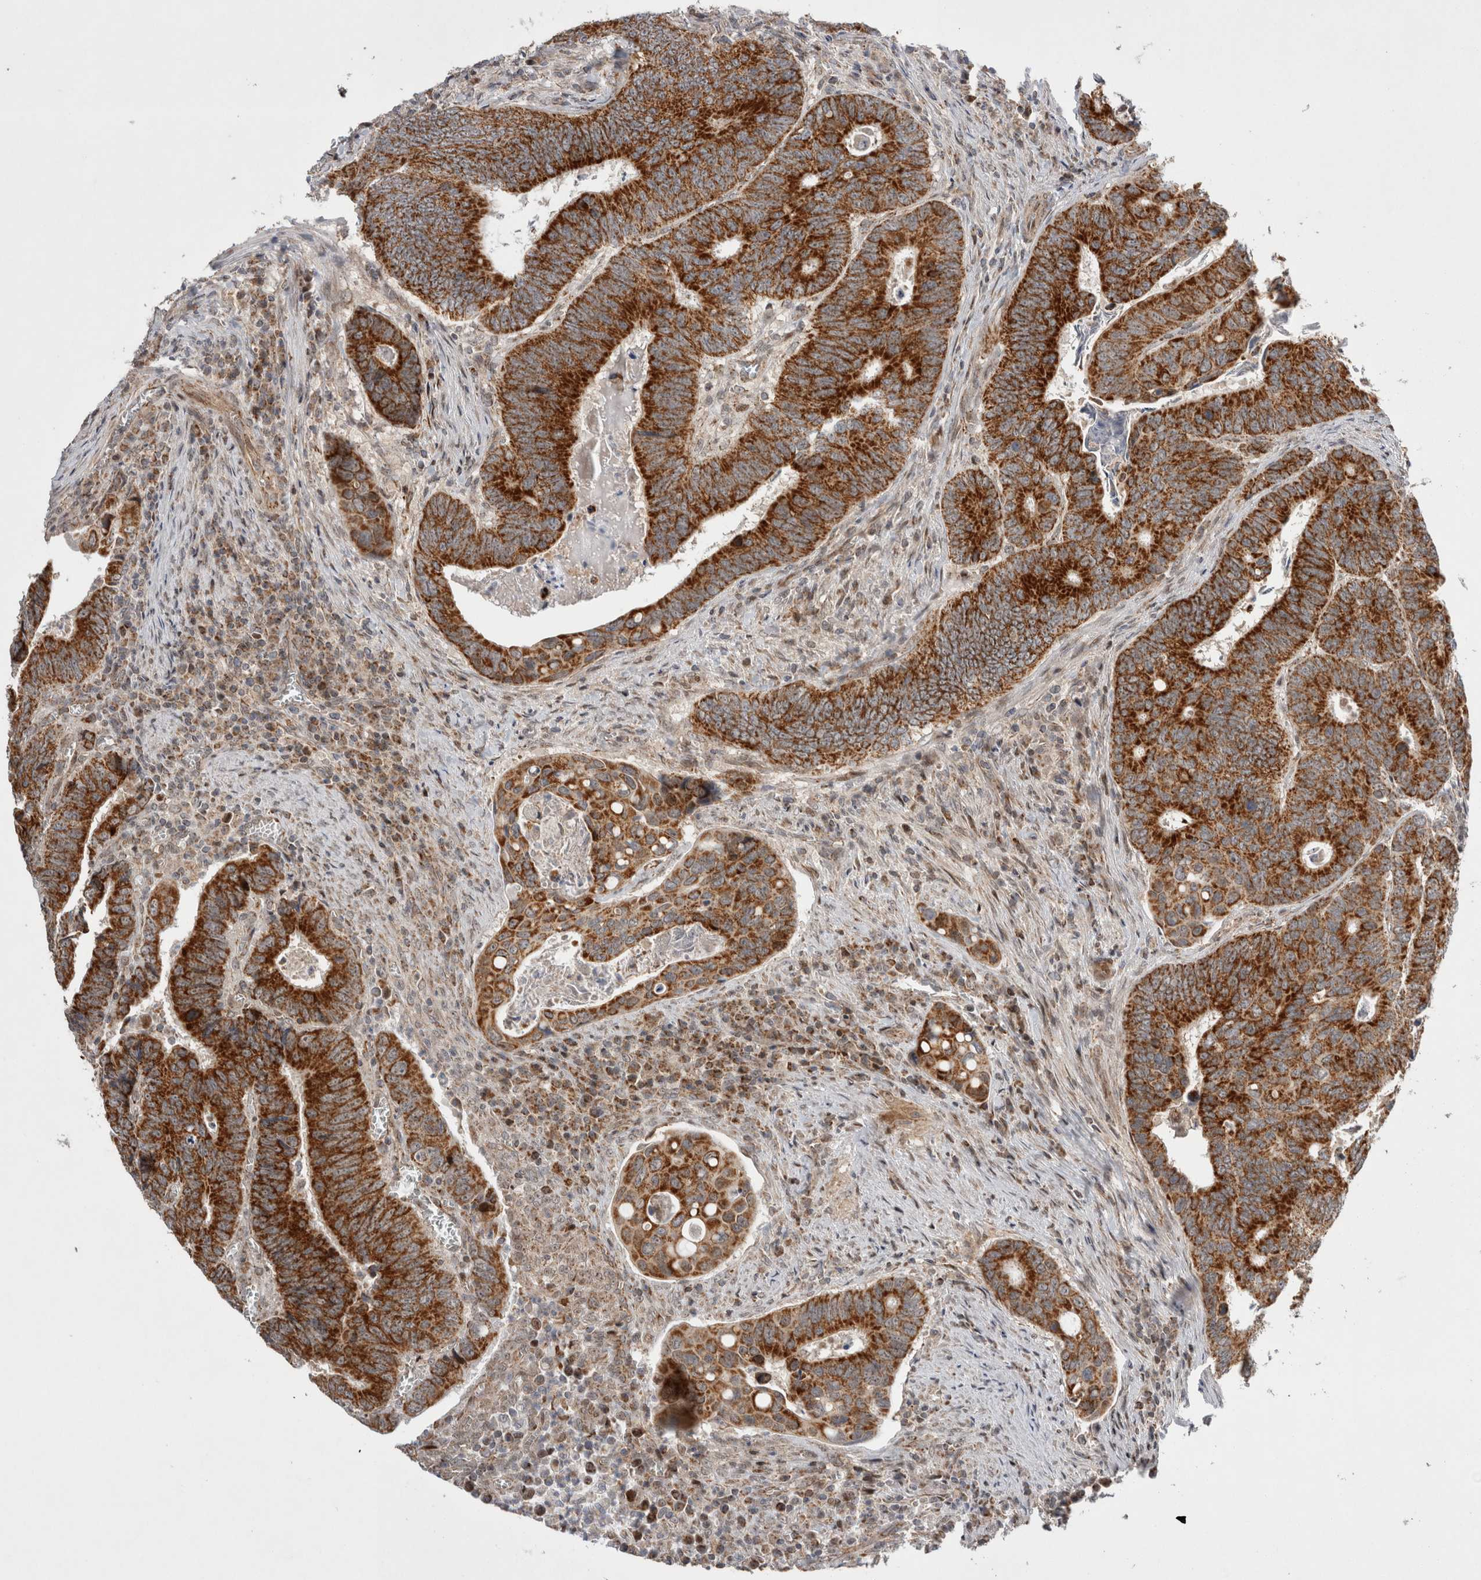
{"staining": {"intensity": "strong", "quantity": ">75%", "location": "cytoplasmic/membranous"}, "tissue": "colorectal cancer", "cell_type": "Tumor cells", "image_type": "cancer", "snomed": [{"axis": "morphology", "description": "Inflammation, NOS"}, {"axis": "morphology", "description": "Adenocarcinoma, NOS"}, {"axis": "topography", "description": "Colon"}], "caption": "Immunohistochemical staining of human adenocarcinoma (colorectal) exhibits high levels of strong cytoplasmic/membranous expression in about >75% of tumor cells.", "gene": "MRPL37", "patient": {"sex": "male", "age": 72}}